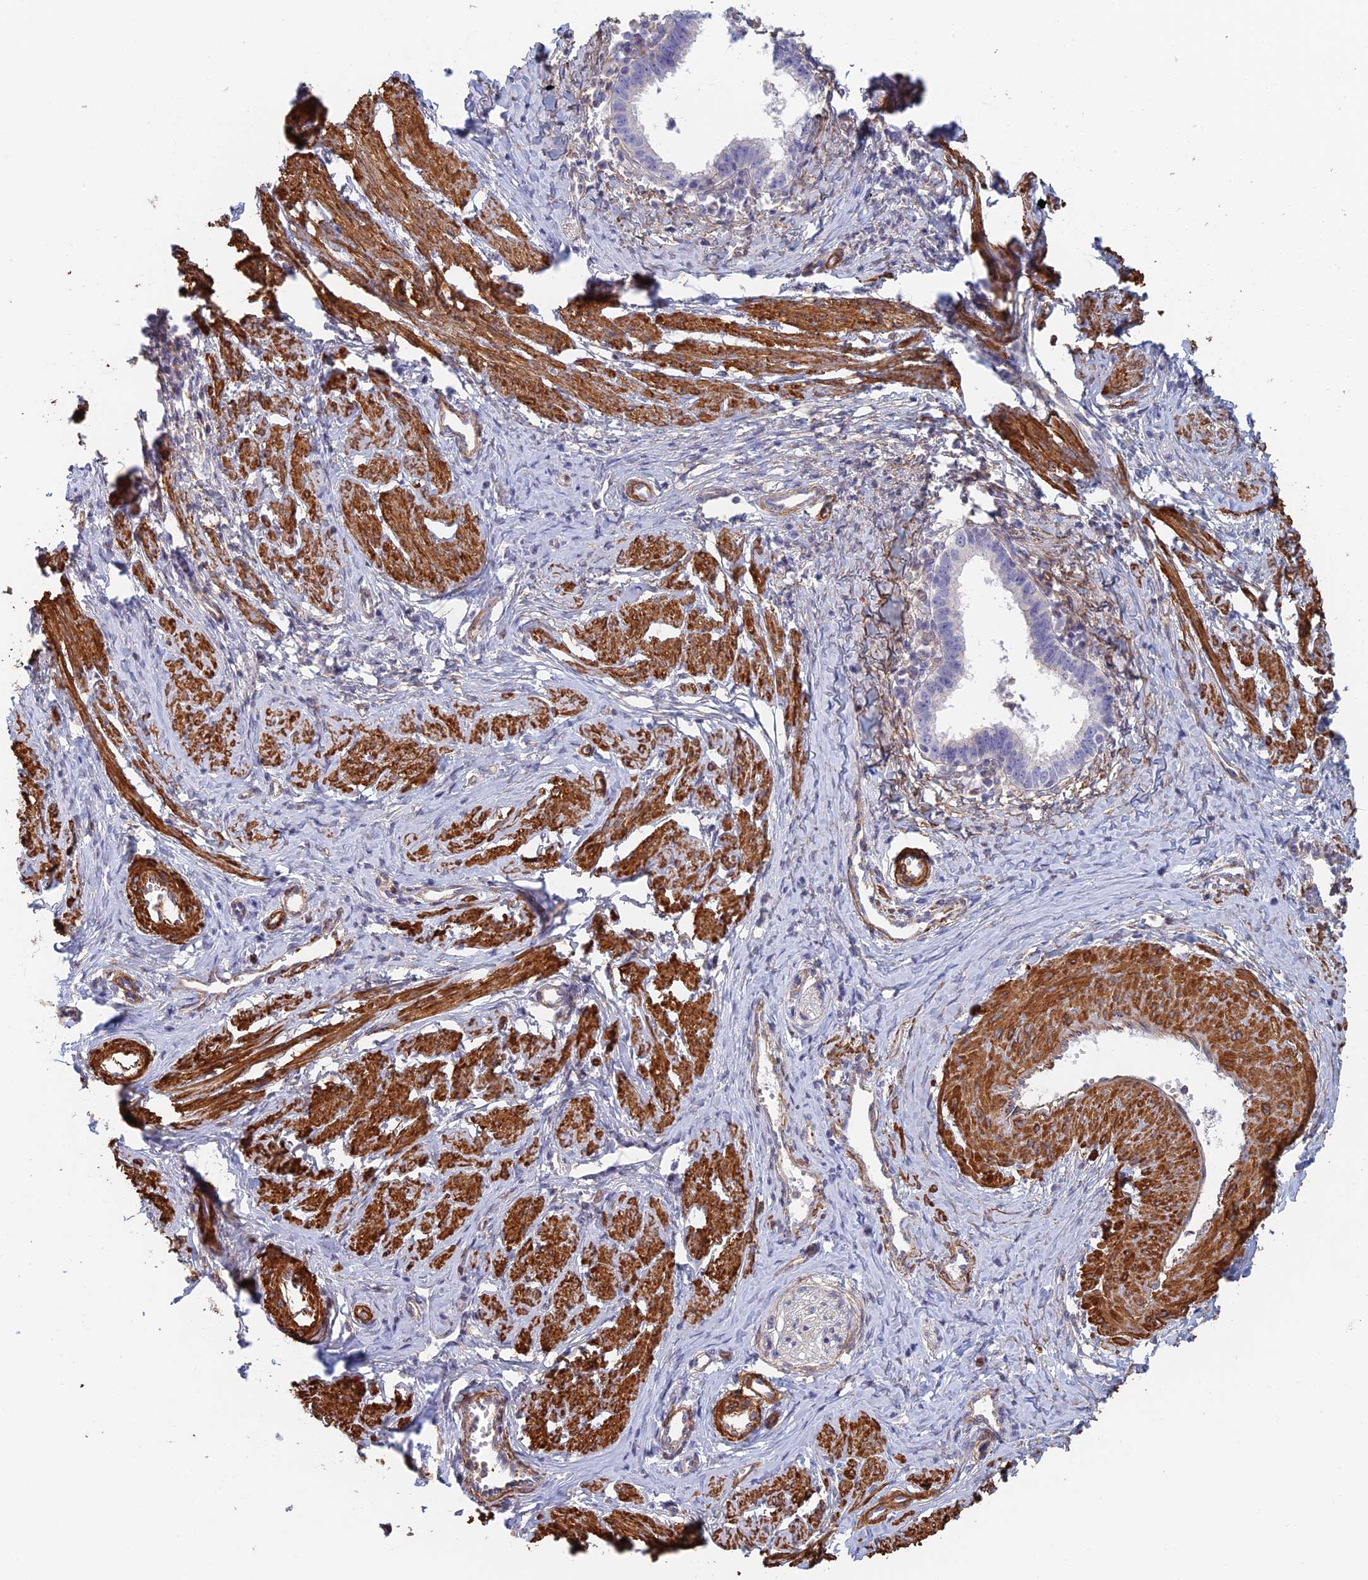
{"staining": {"intensity": "negative", "quantity": "none", "location": "none"}, "tissue": "cervical cancer", "cell_type": "Tumor cells", "image_type": "cancer", "snomed": [{"axis": "morphology", "description": "Adenocarcinoma, NOS"}, {"axis": "topography", "description": "Cervix"}], "caption": "Protein analysis of cervical adenocarcinoma shows no significant expression in tumor cells.", "gene": "PAK4", "patient": {"sex": "female", "age": 36}}